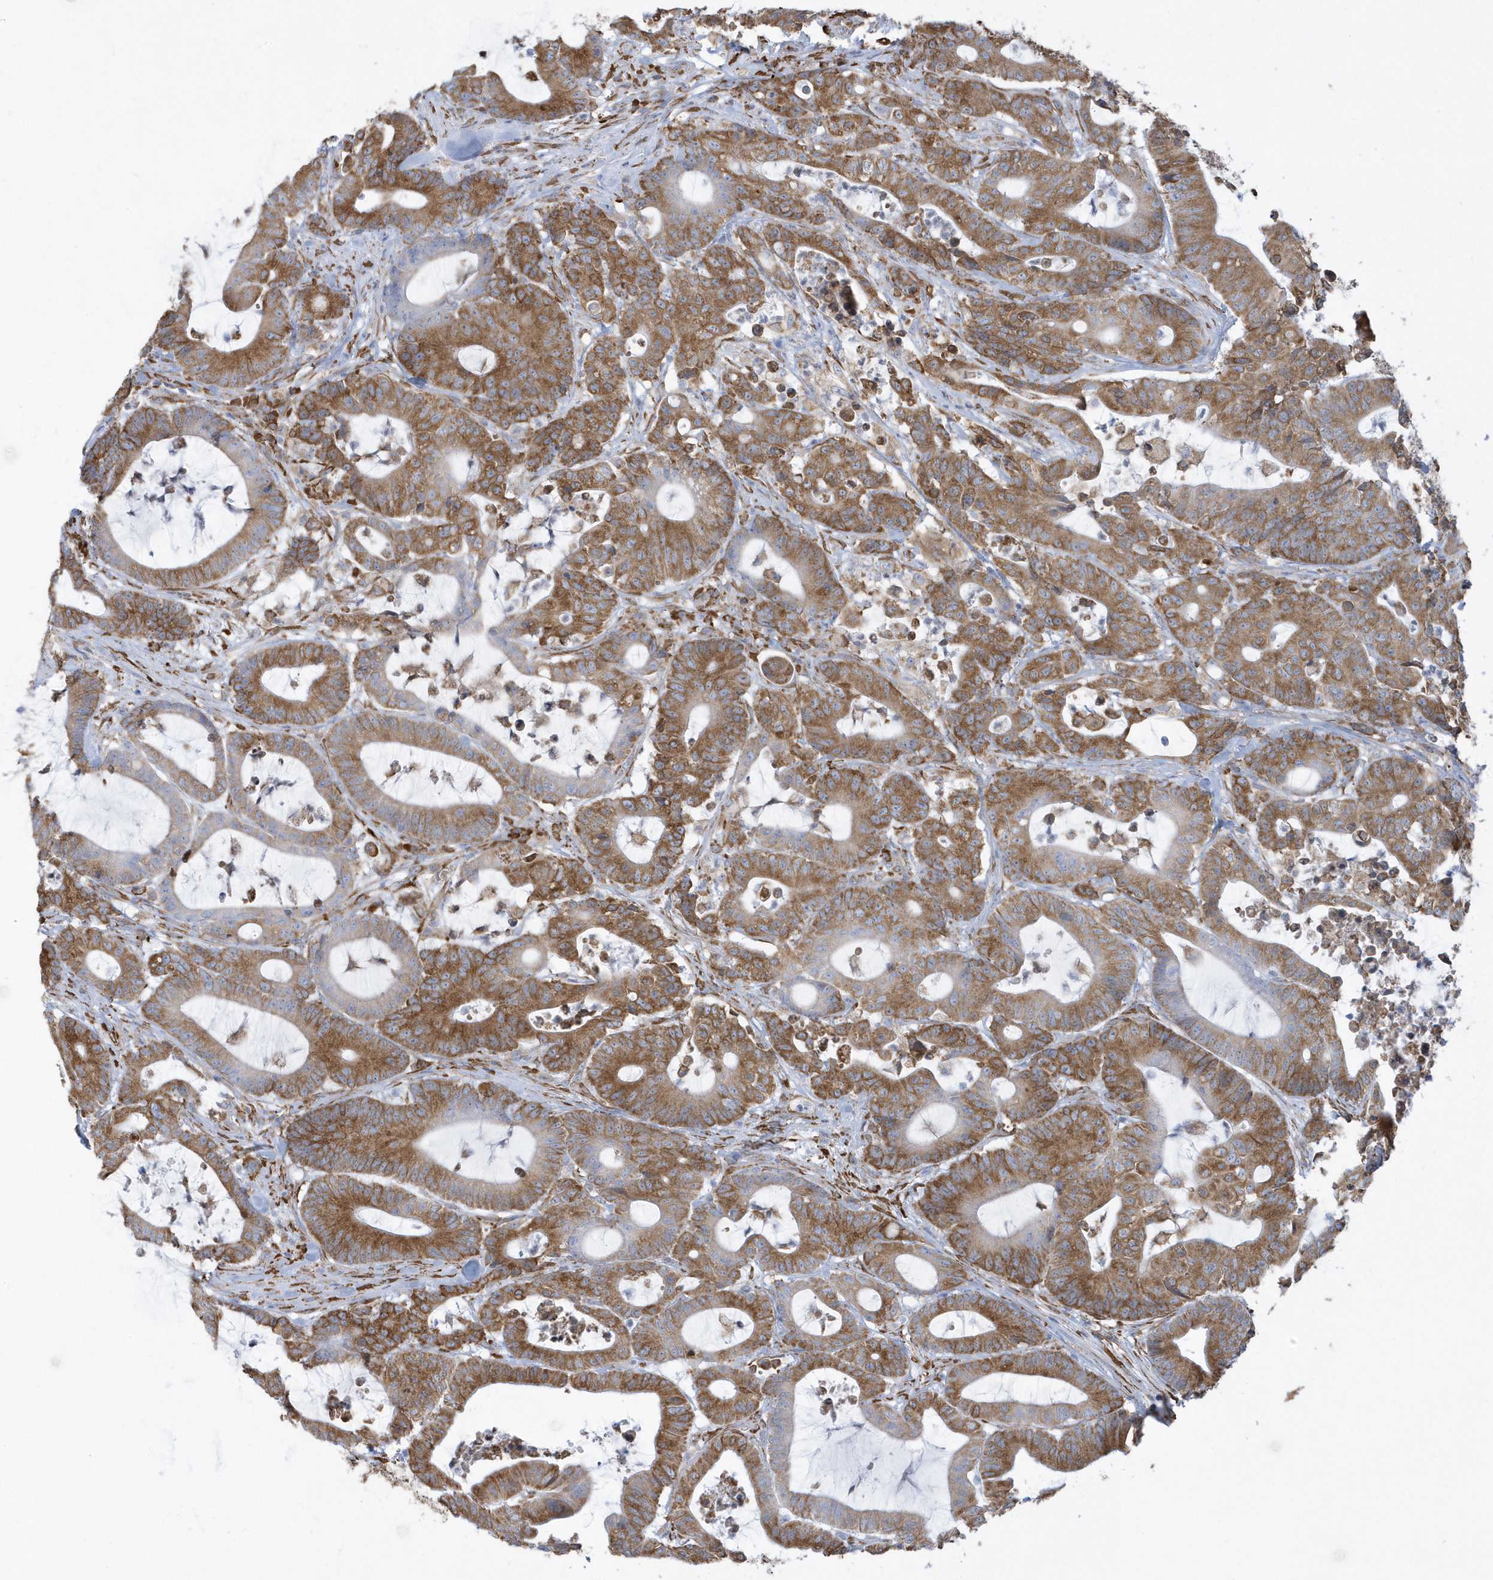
{"staining": {"intensity": "moderate", "quantity": ">75%", "location": "cytoplasmic/membranous"}, "tissue": "colorectal cancer", "cell_type": "Tumor cells", "image_type": "cancer", "snomed": [{"axis": "morphology", "description": "Adenocarcinoma, NOS"}, {"axis": "topography", "description": "Colon"}], "caption": "A medium amount of moderate cytoplasmic/membranous expression is appreciated in approximately >75% of tumor cells in adenocarcinoma (colorectal) tissue.", "gene": "DCAF1", "patient": {"sex": "female", "age": 84}}